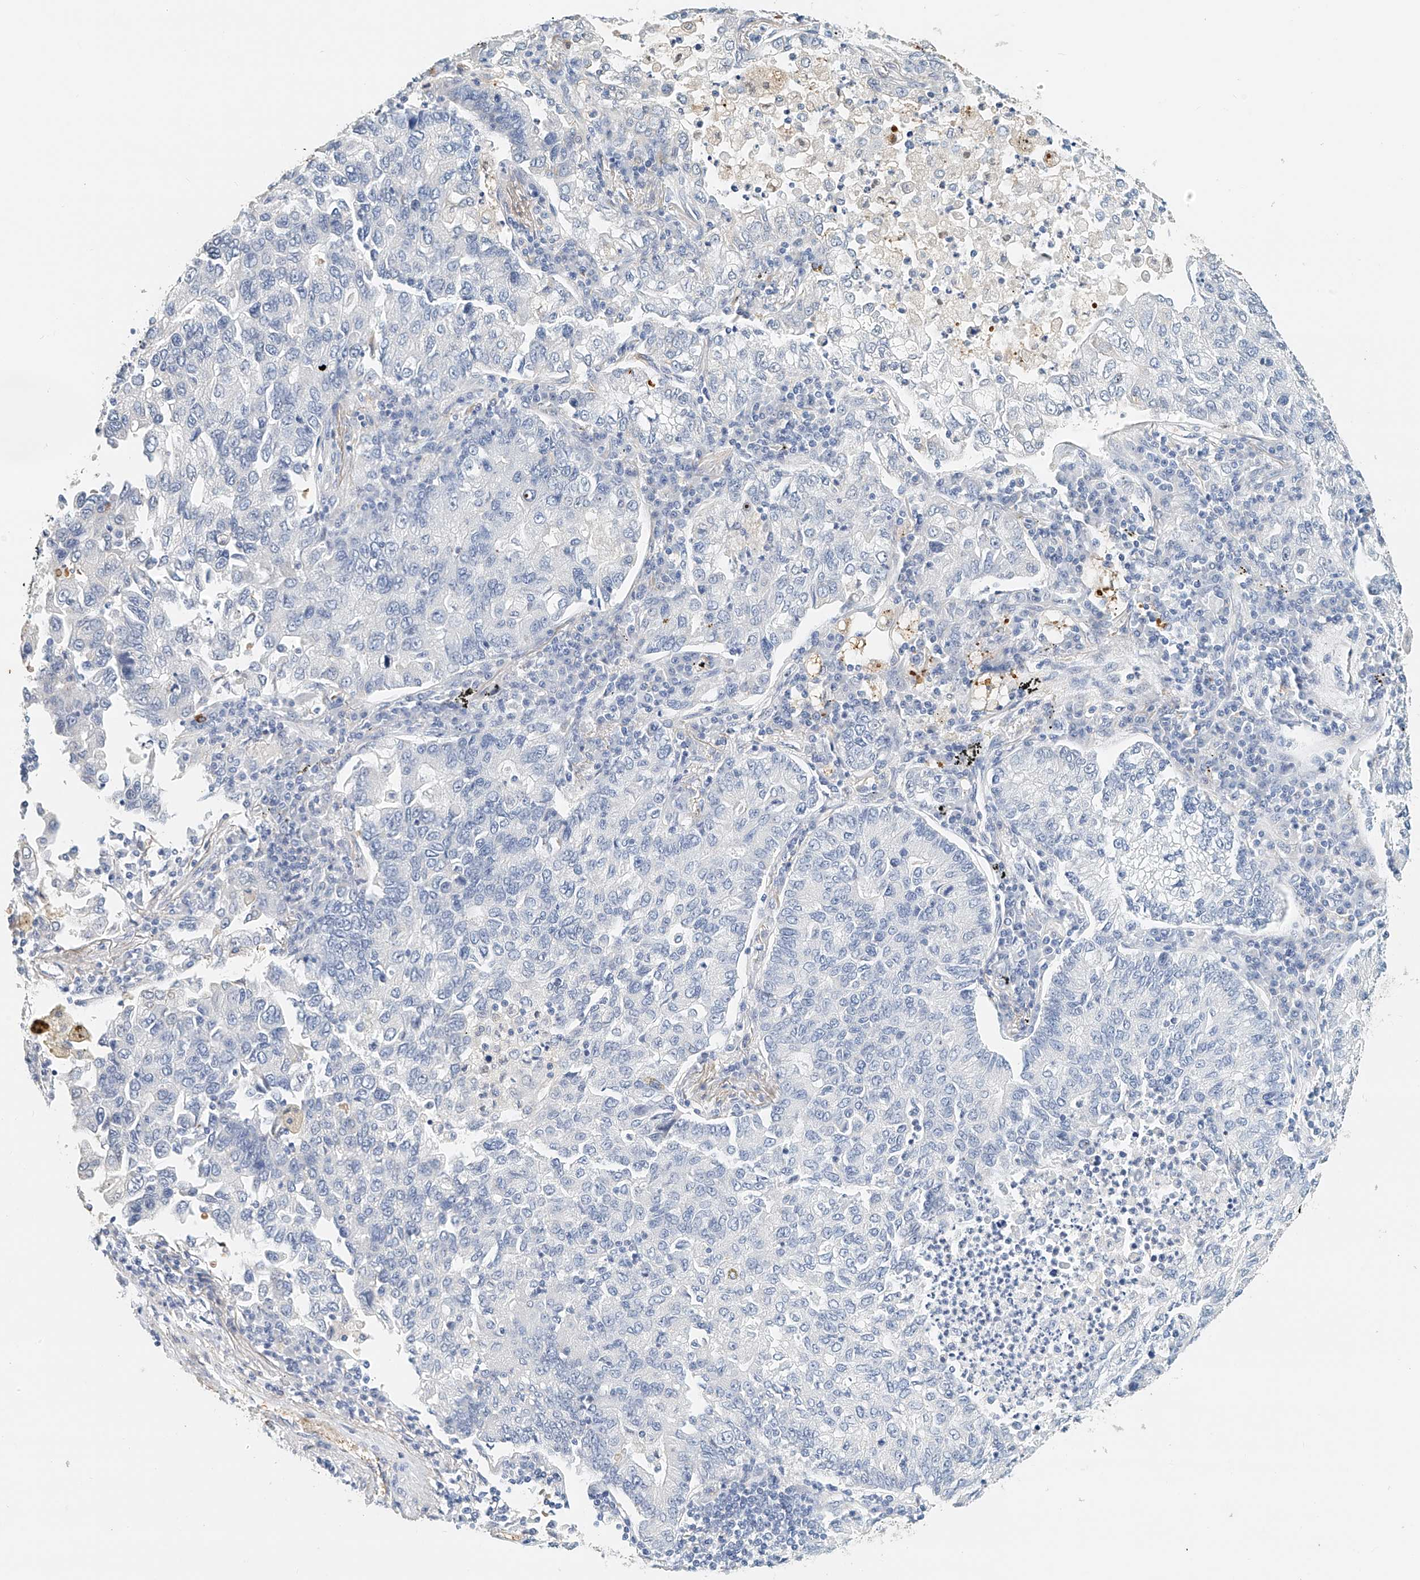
{"staining": {"intensity": "negative", "quantity": "none", "location": "none"}, "tissue": "lung cancer", "cell_type": "Tumor cells", "image_type": "cancer", "snomed": [{"axis": "morphology", "description": "Adenocarcinoma, NOS"}, {"axis": "topography", "description": "Lung"}], "caption": "Micrograph shows no protein positivity in tumor cells of lung cancer (adenocarcinoma) tissue.", "gene": "RCAN3", "patient": {"sex": "male", "age": 49}}